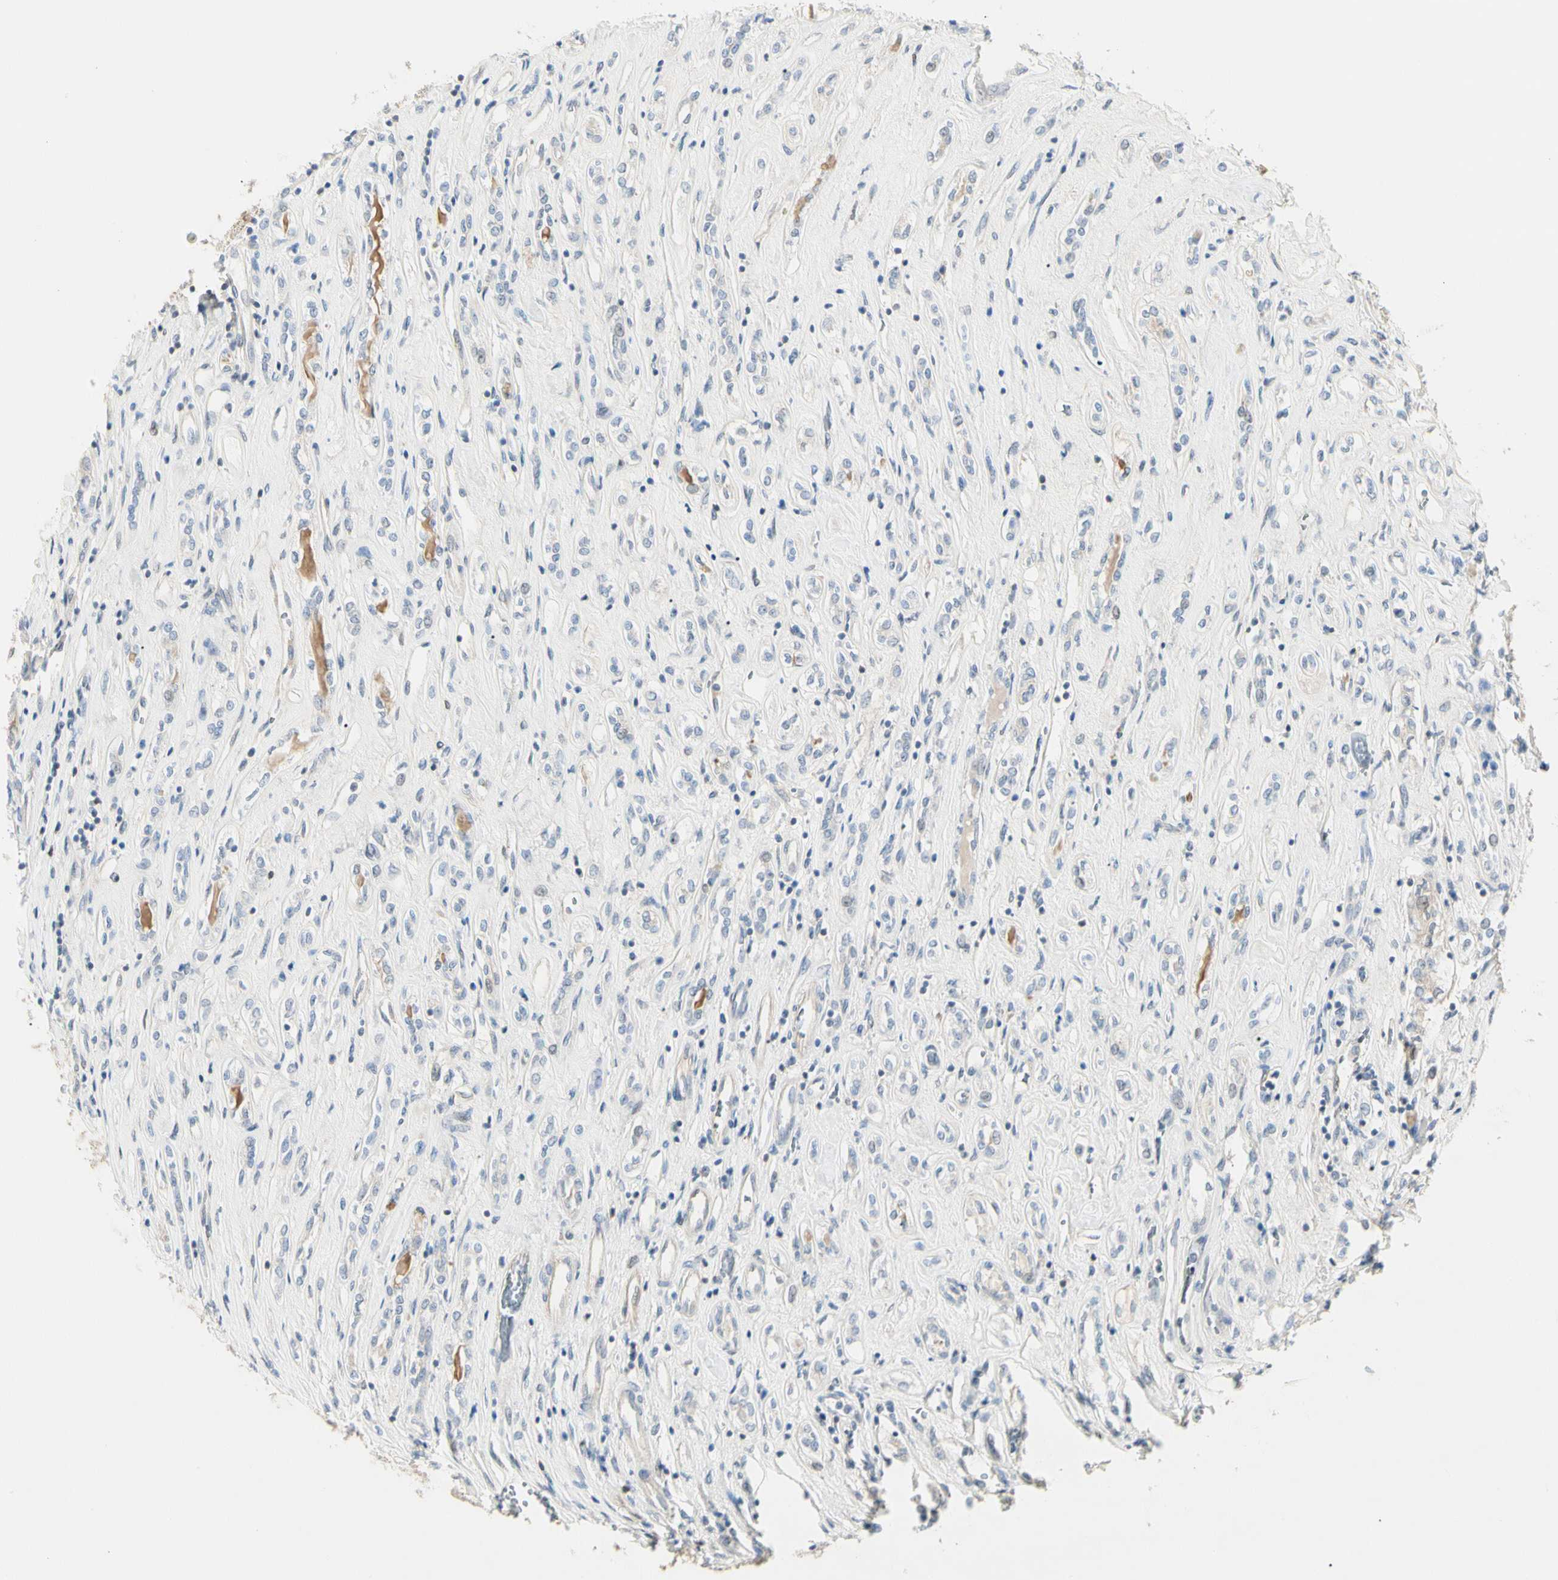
{"staining": {"intensity": "negative", "quantity": "none", "location": "none"}, "tissue": "renal cancer", "cell_type": "Tumor cells", "image_type": "cancer", "snomed": [{"axis": "morphology", "description": "Adenocarcinoma, NOS"}, {"axis": "topography", "description": "Kidney"}], "caption": "Renal adenocarcinoma was stained to show a protein in brown. There is no significant positivity in tumor cells.", "gene": "NFKB2", "patient": {"sex": "female", "age": 70}}